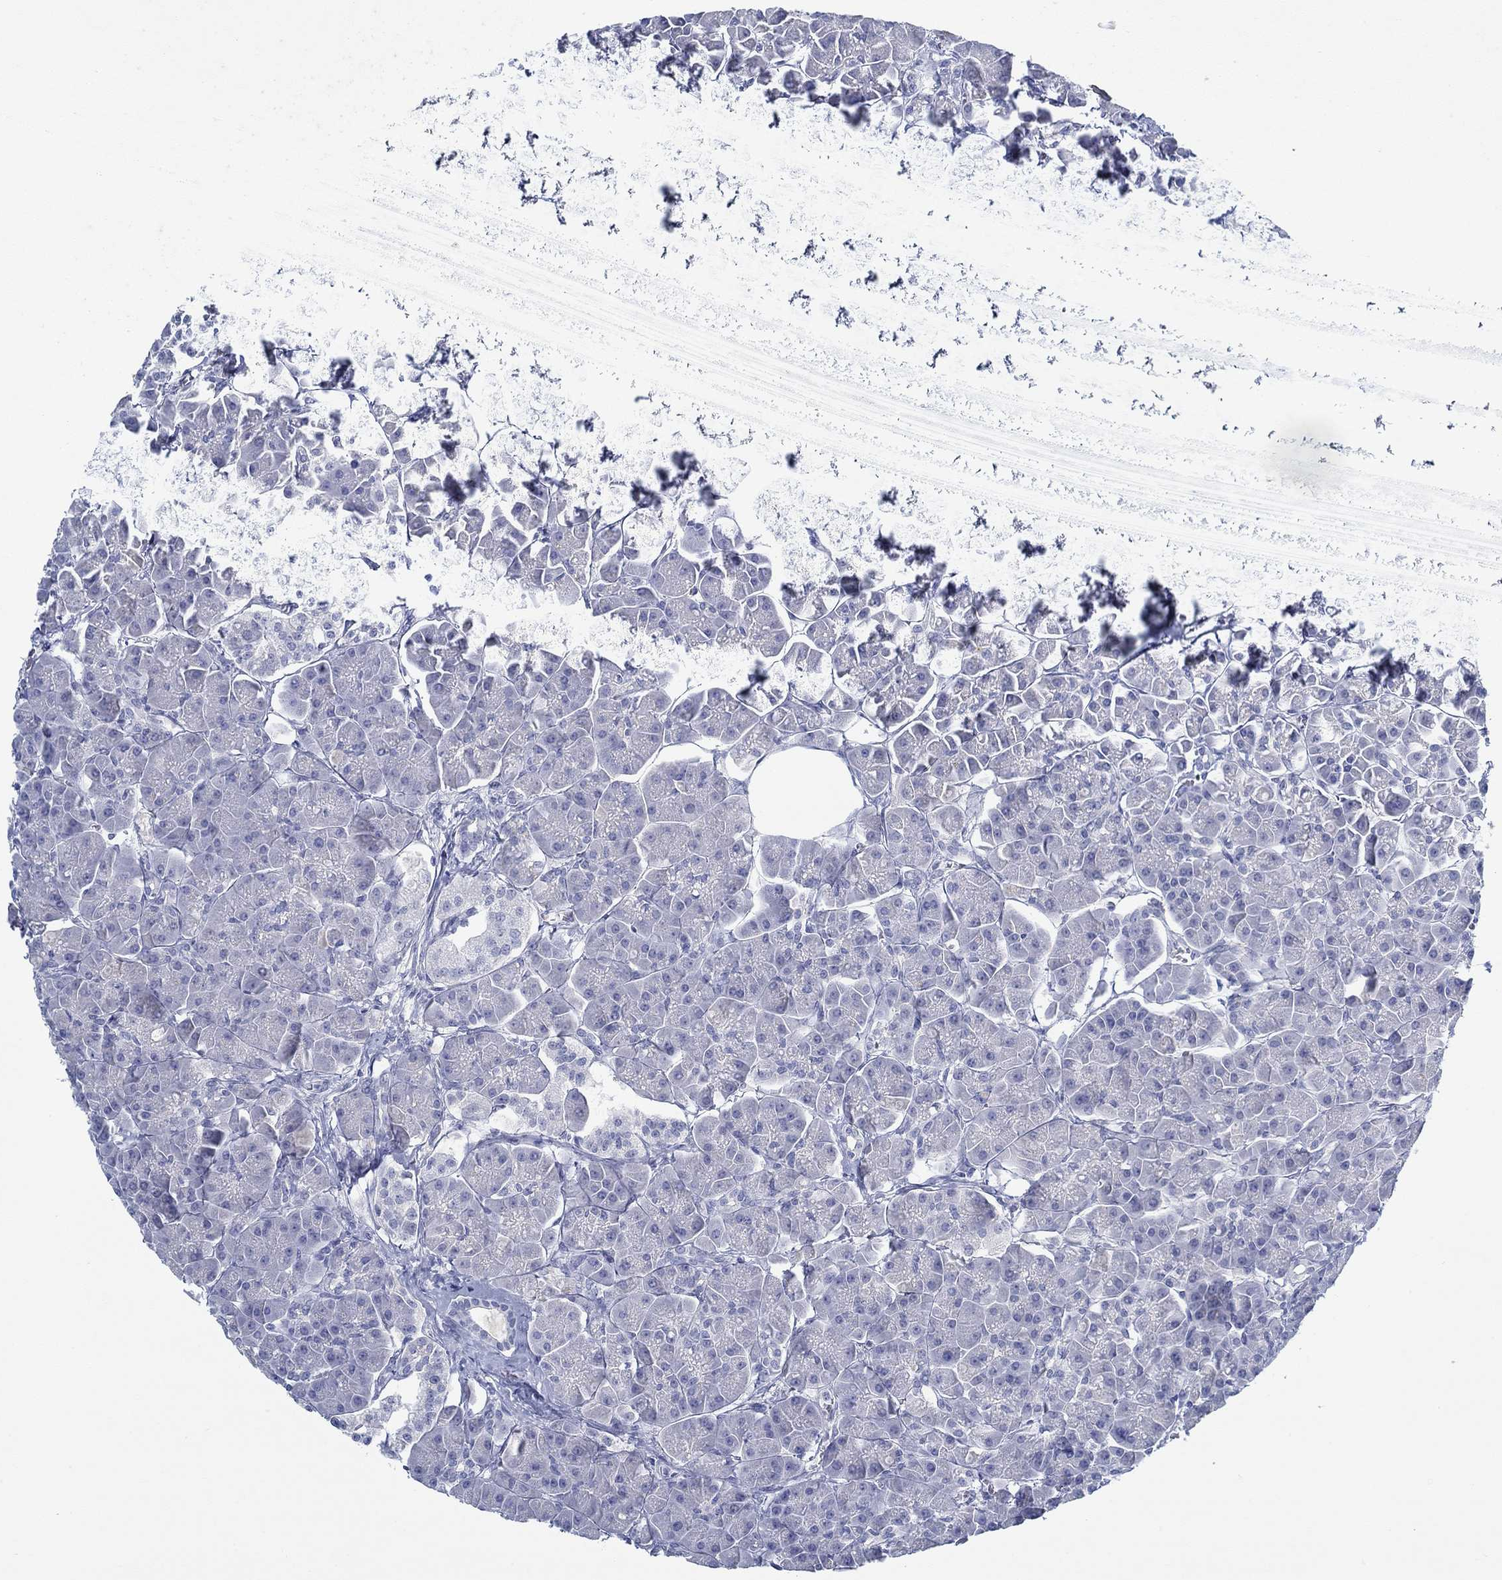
{"staining": {"intensity": "negative", "quantity": "none", "location": "none"}, "tissue": "pancreas", "cell_type": "Exocrine glandular cells", "image_type": "normal", "snomed": [{"axis": "morphology", "description": "Normal tissue, NOS"}, {"axis": "topography", "description": "Pancreas"}], "caption": "High power microscopy image of an IHC micrograph of benign pancreas, revealing no significant positivity in exocrine glandular cells.", "gene": "PAX9", "patient": {"sex": "male", "age": 70}}